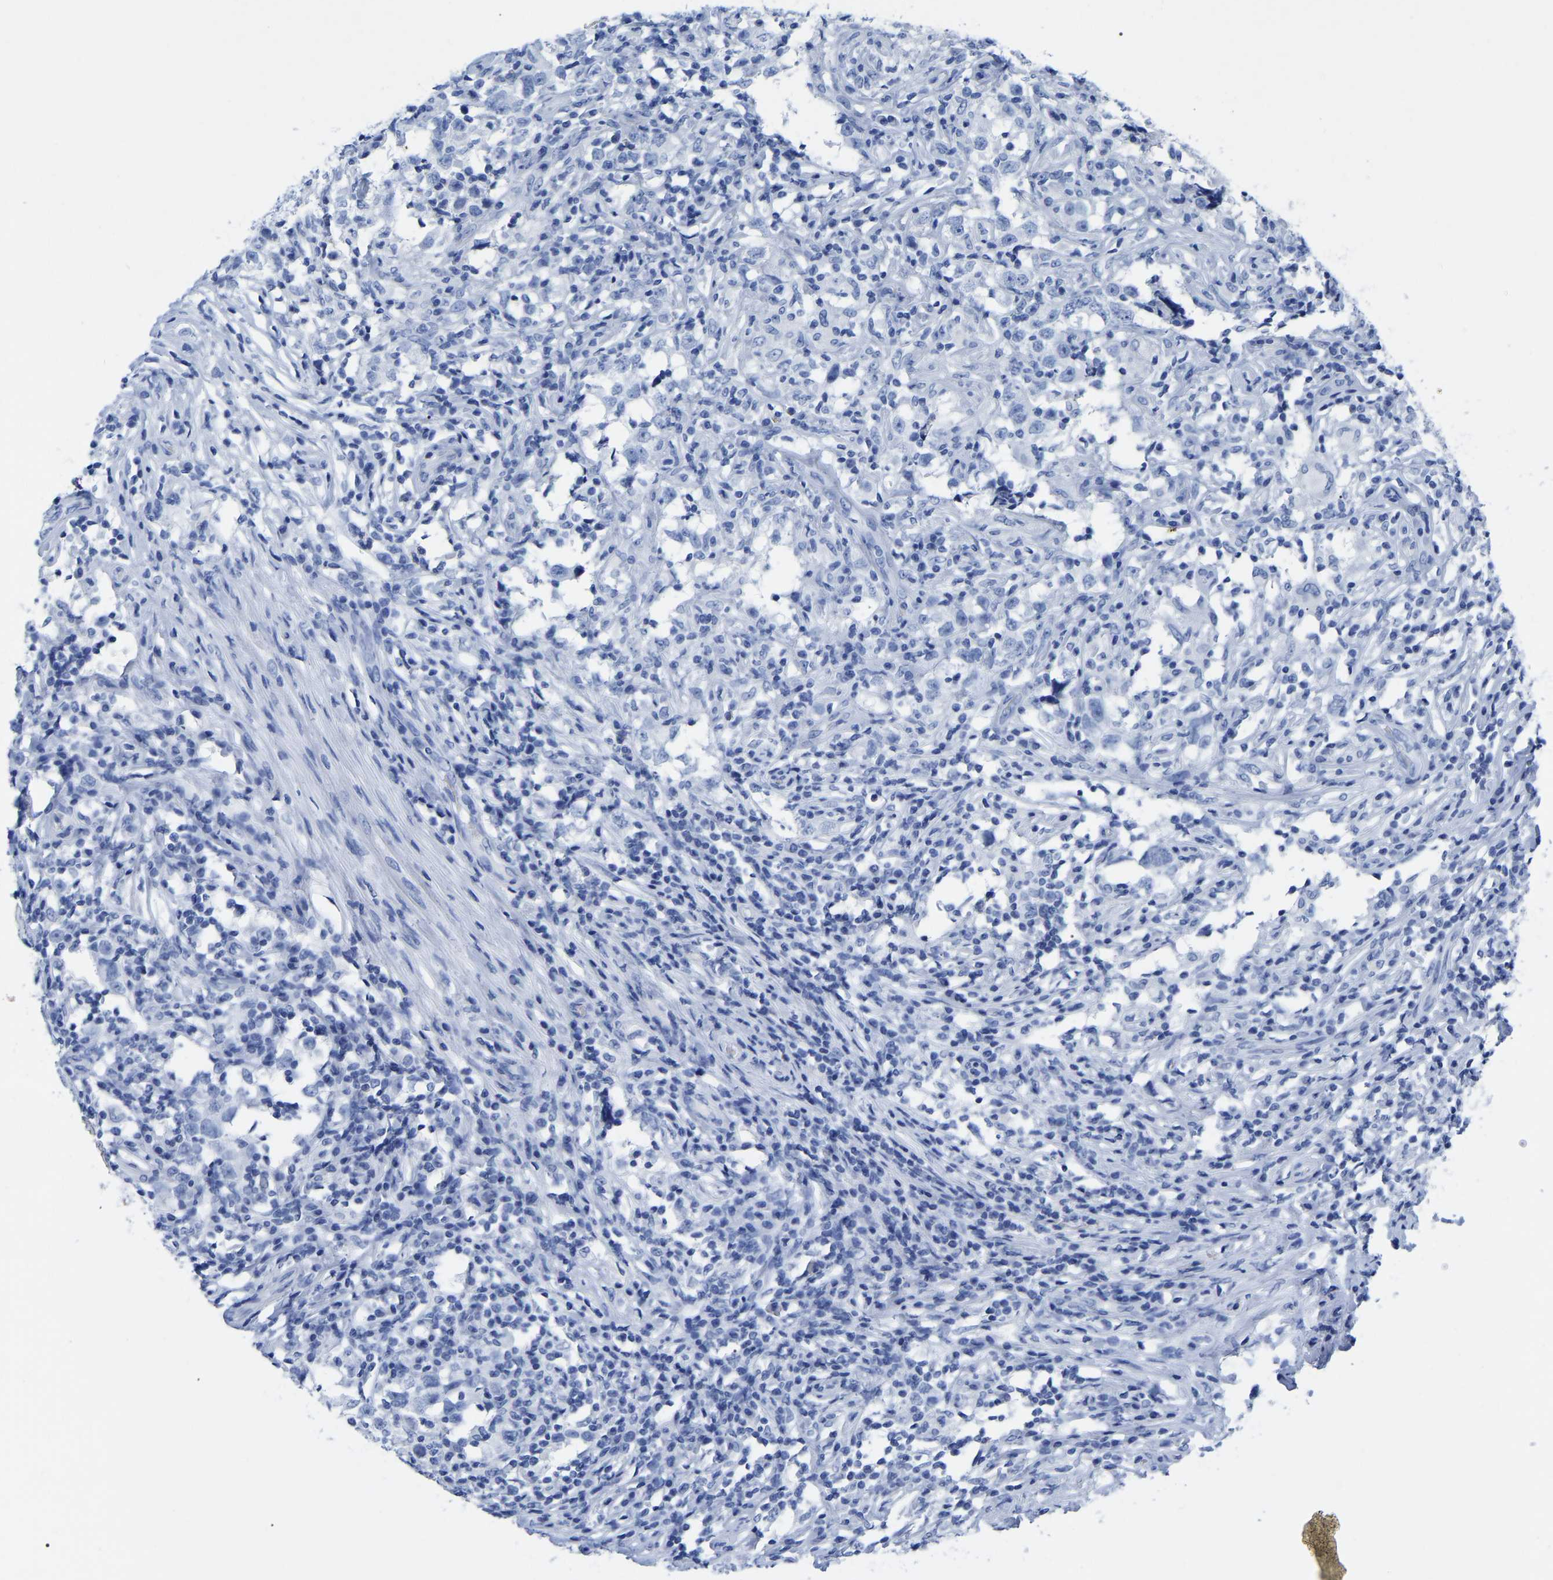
{"staining": {"intensity": "negative", "quantity": "none", "location": "none"}, "tissue": "testis cancer", "cell_type": "Tumor cells", "image_type": "cancer", "snomed": [{"axis": "morphology", "description": "Carcinoma, Embryonal, NOS"}, {"axis": "topography", "description": "Testis"}], "caption": "High magnification brightfield microscopy of testis embryonal carcinoma stained with DAB (3,3'-diaminobenzidine) (brown) and counterstained with hematoxylin (blue): tumor cells show no significant expression.", "gene": "HAPLN1", "patient": {"sex": "male", "age": 21}}